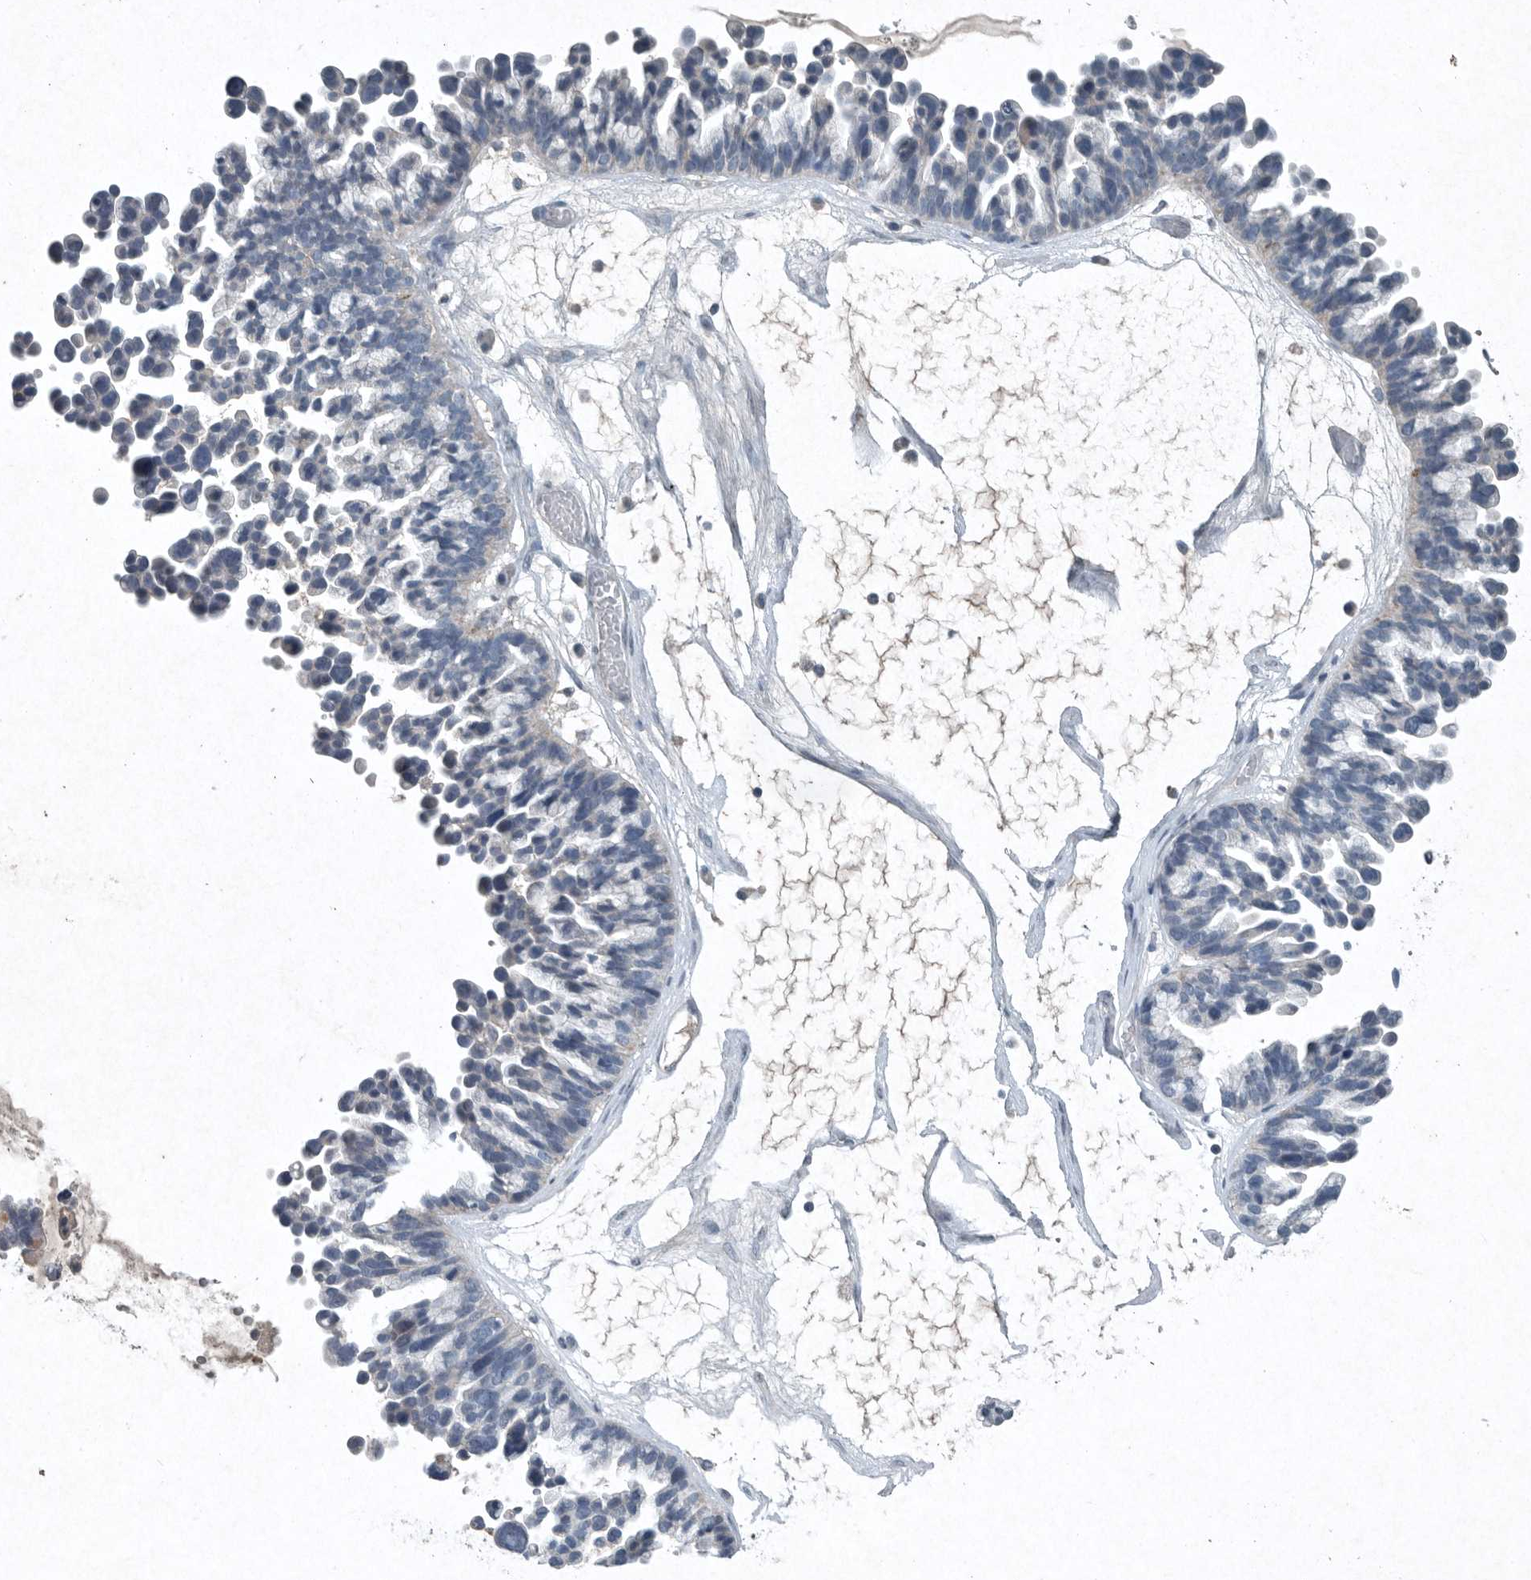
{"staining": {"intensity": "negative", "quantity": "none", "location": "none"}, "tissue": "ovarian cancer", "cell_type": "Tumor cells", "image_type": "cancer", "snomed": [{"axis": "morphology", "description": "Cystadenocarcinoma, serous, NOS"}, {"axis": "topography", "description": "Ovary"}], "caption": "This image is of ovarian serous cystadenocarcinoma stained with immunohistochemistry (IHC) to label a protein in brown with the nuclei are counter-stained blue. There is no staining in tumor cells. Brightfield microscopy of immunohistochemistry stained with DAB (3,3'-diaminobenzidine) (brown) and hematoxylin (blue), captured at high magnification.", "gene": "IL20", "patient": {"sex": "female", "age": 56}}